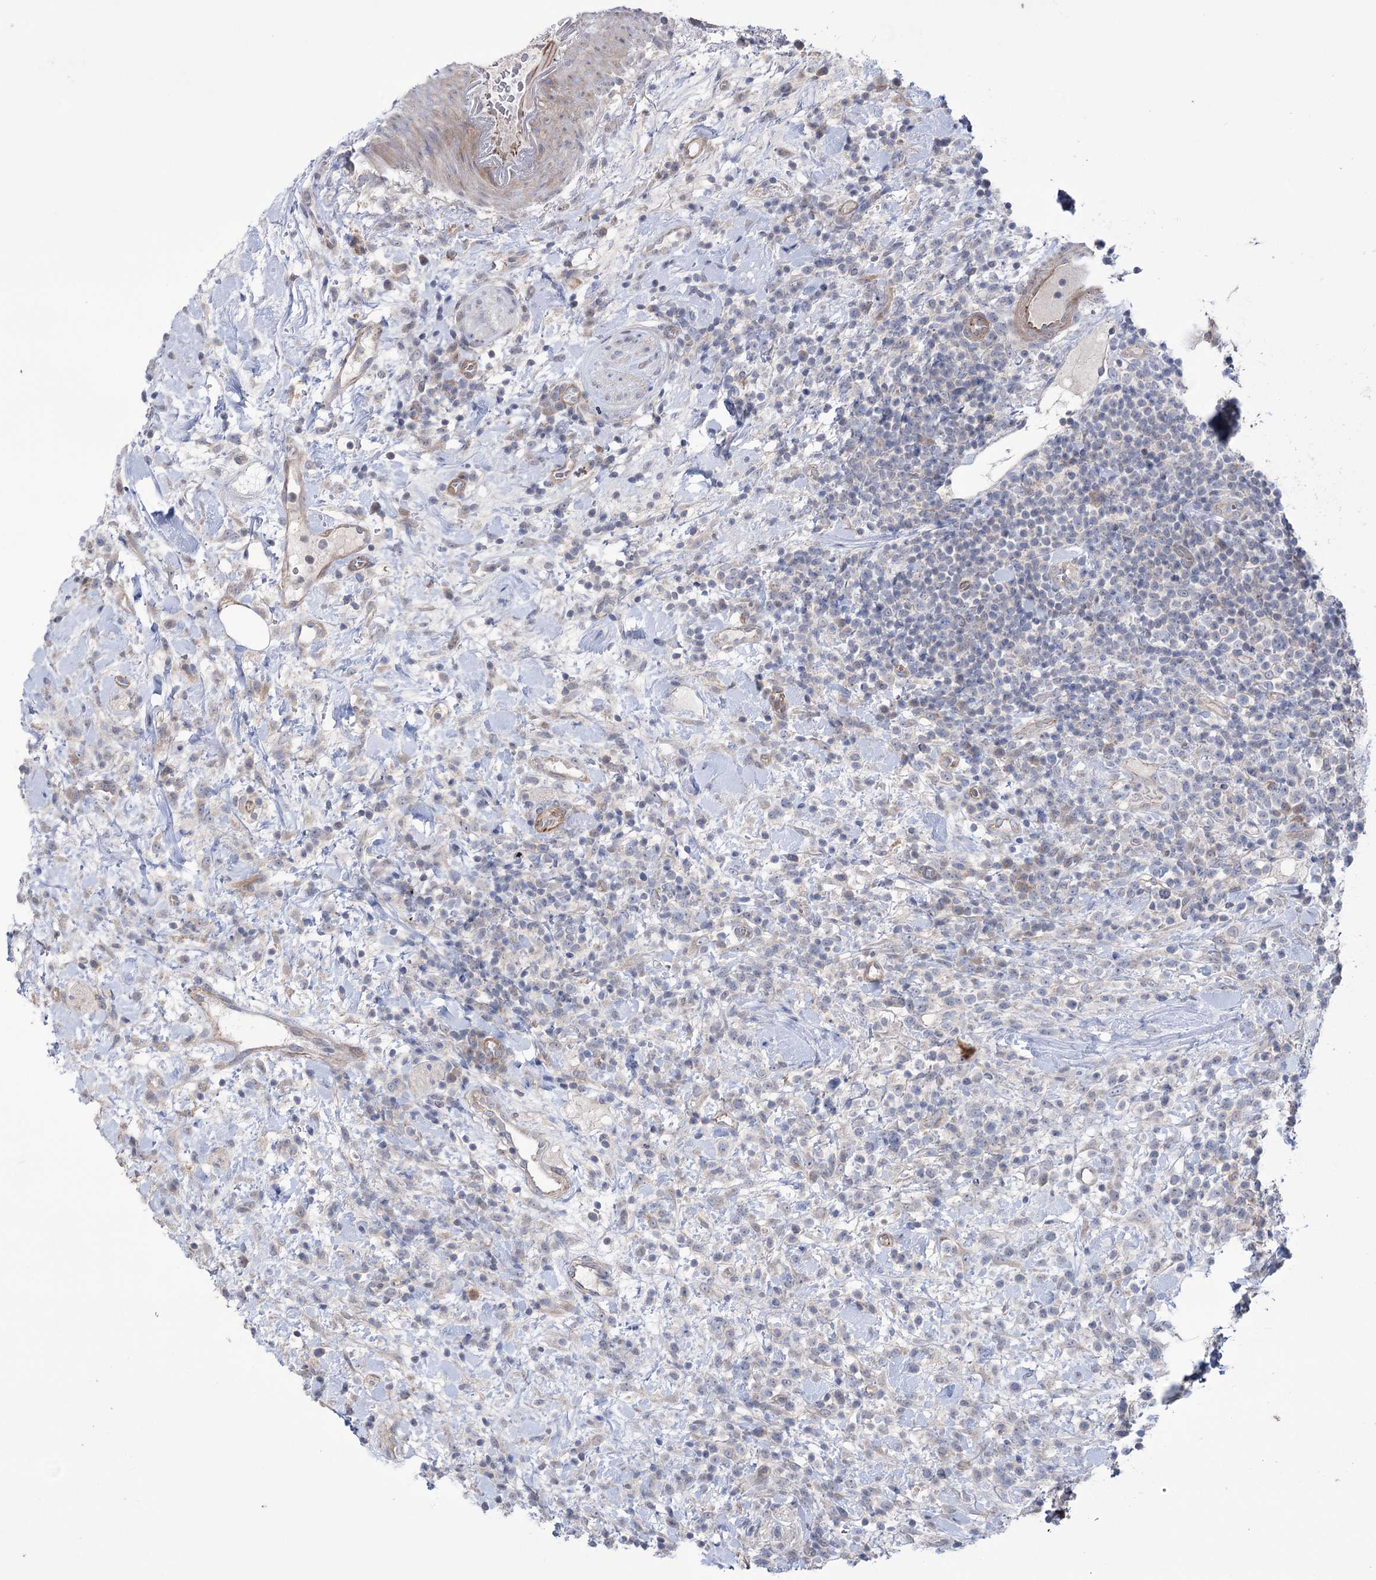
{"staining": {"intensity": "negative", "quantity": "none", "location": "none"}, "tissue": "lymphoma", "cell_type": "Tumor cells", "image_type": "cancer", "snomed": [{"axis": "morphology", "description": "Malignant lymphoma, non-Hodgkin's type, High grade"}, {"axis": "topography", "description": "Colon"}], "caption": "Tumor cells are negative for brown protein staining in high-grade malignant lymphoma, non-Hodgkin's type.", "gene": "TRIM71", "patient": {"sex": "female", "age": 53}}